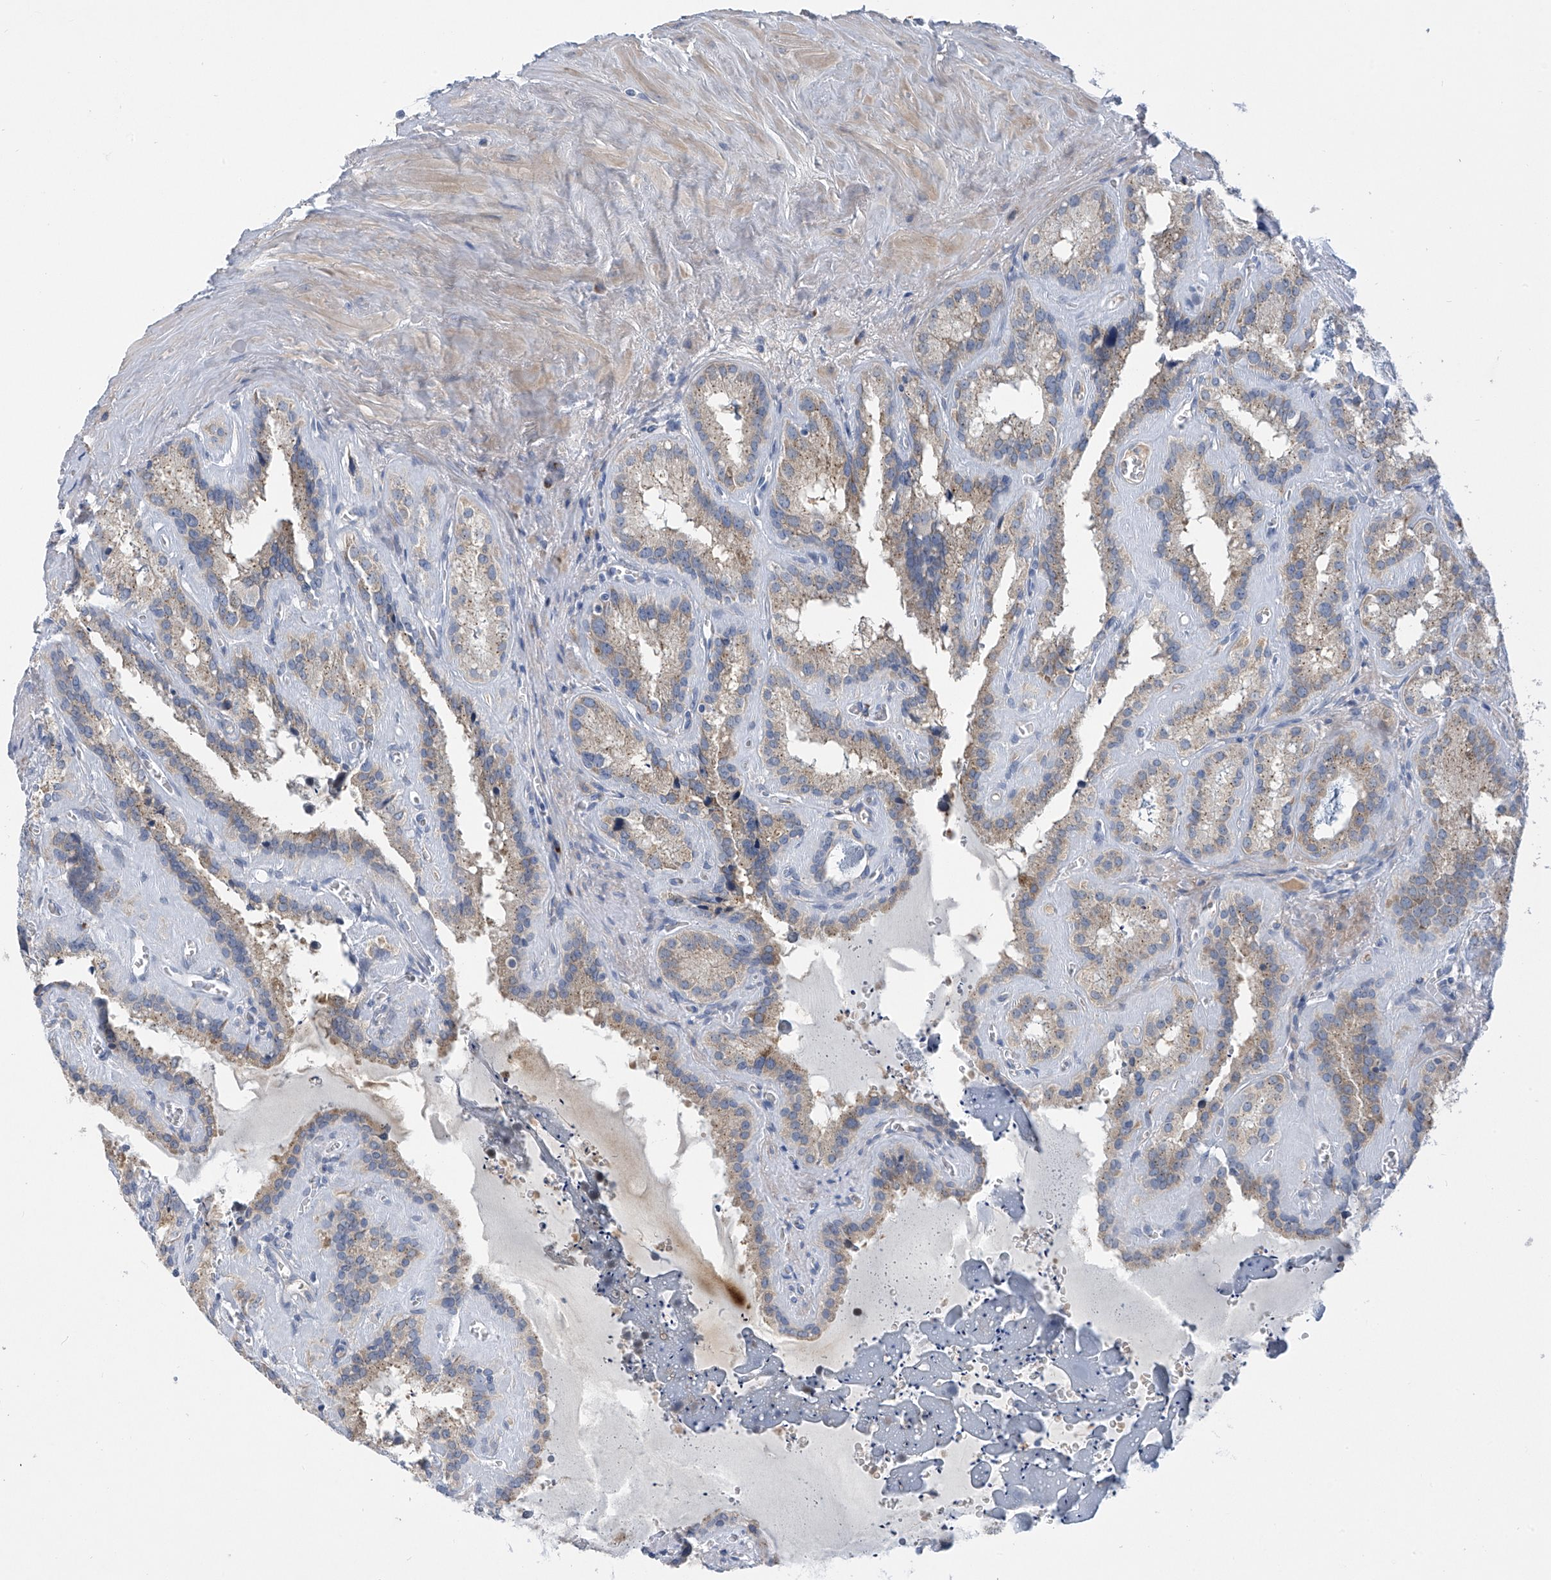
{"staining": {"intensity": "weak", "quantity": "25%-75%", "location": "cytoplasmic/membranous"}, "tissue": "seminal vesicle", "cell_type": "Glandular cells", "image_type": "normal", "snomed": [{"axis": "morphology", "description": "Normal tissue, NOS"}, {"axis": "topography", "description": "Prostate"}, {"axis": "topography", "description": "Seminal veicle"}], "caption": "Brown immunohistochemical staining in benign seminal vesicle shows weak cytoplasmic/membranous expression in about 25%-75% of glandular cells.", "gene": "SLCO4A1", "patient": {"sex": "male", "age": 59}}